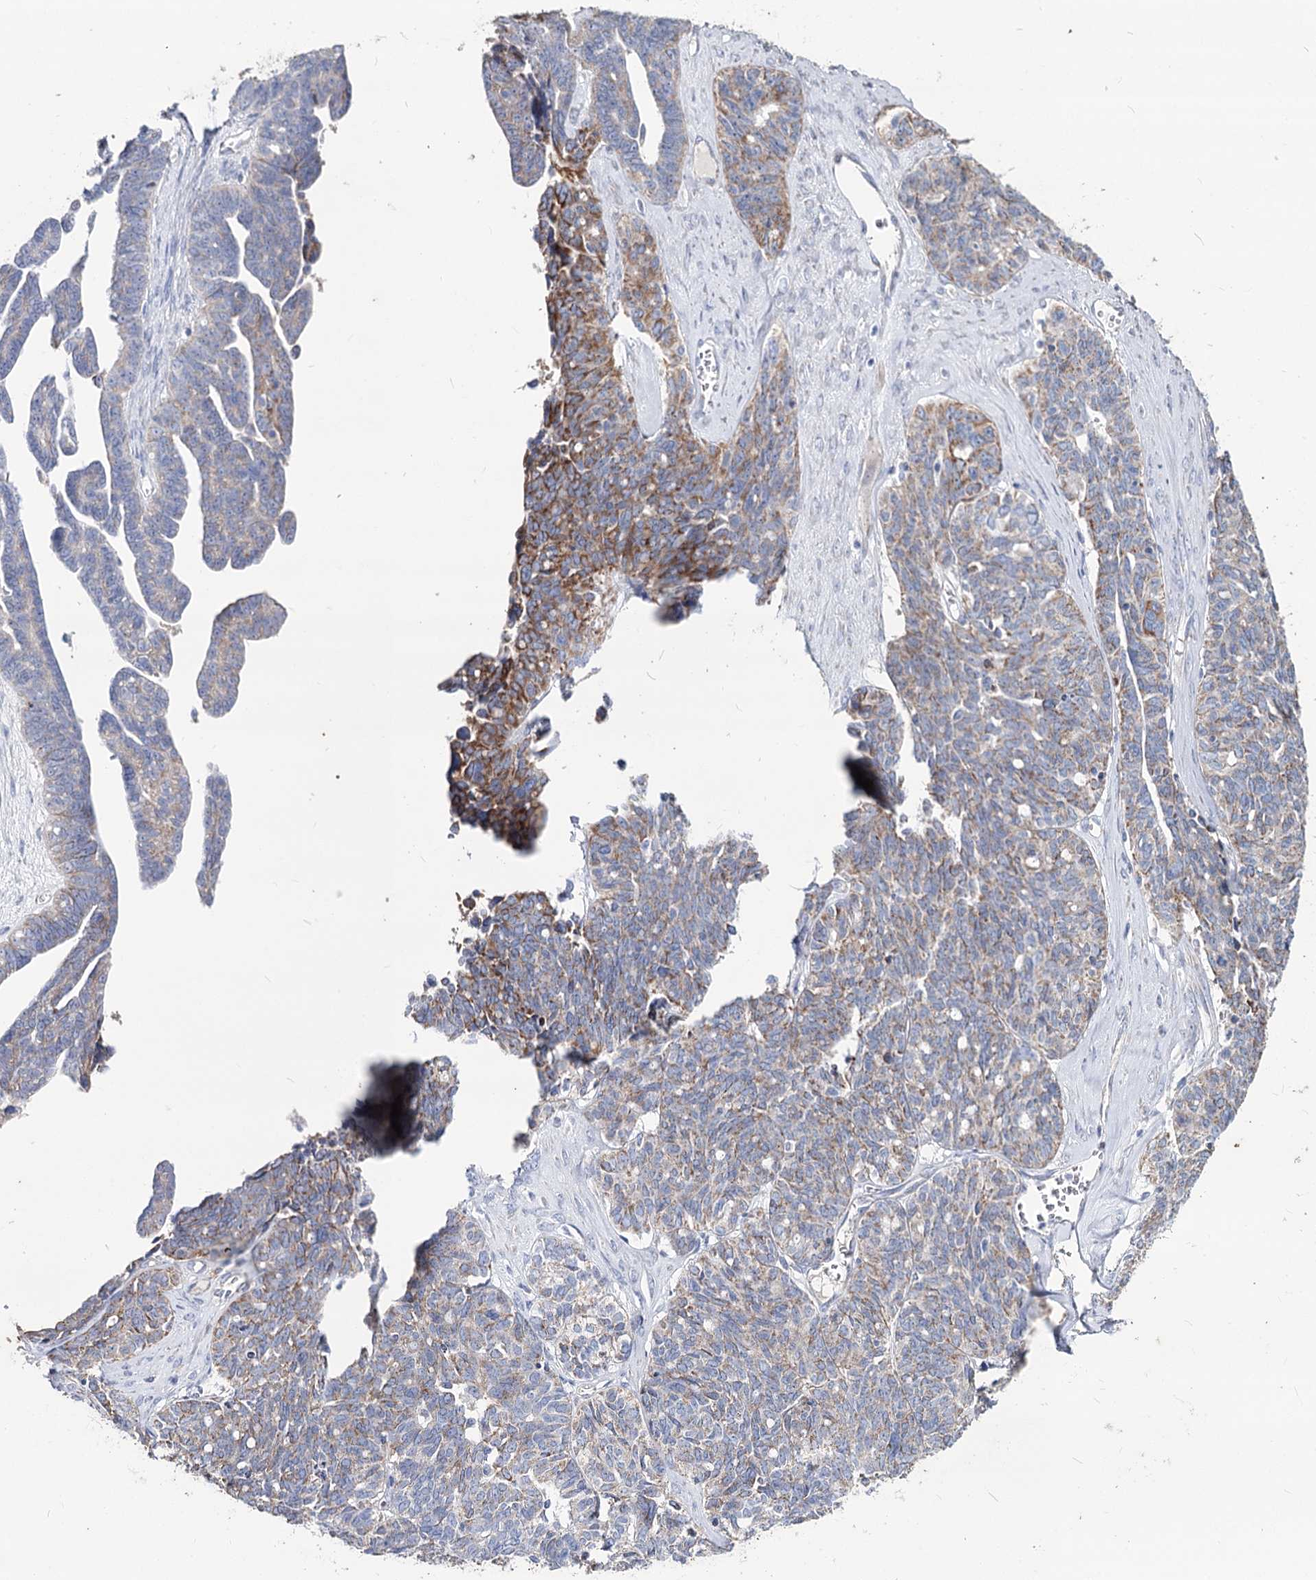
{"staining": {"intensity": "moderate", "quantity": "25%-75%", "location": "cytoplasmic/membranous"}, "tissue": "ovarian cancer", "cell_type": "Tumor cells", "image_type": "cancer", "snomed": [{"axis": "morphology", "description": "Cystadenocarcinoma, serous, NOS"}, {"axis": "topography", "description": "Ovary"}], "caption": "Immunohistochemical staining of ovarian cancer (serous cystadenocarcinoma) shows medium levels of moderate cytoplasmic/membranous protein staining in about 25%-75% of tumor cells.", "gene": "MCCC2", "patient": {"sex": "female", "age": 79}}